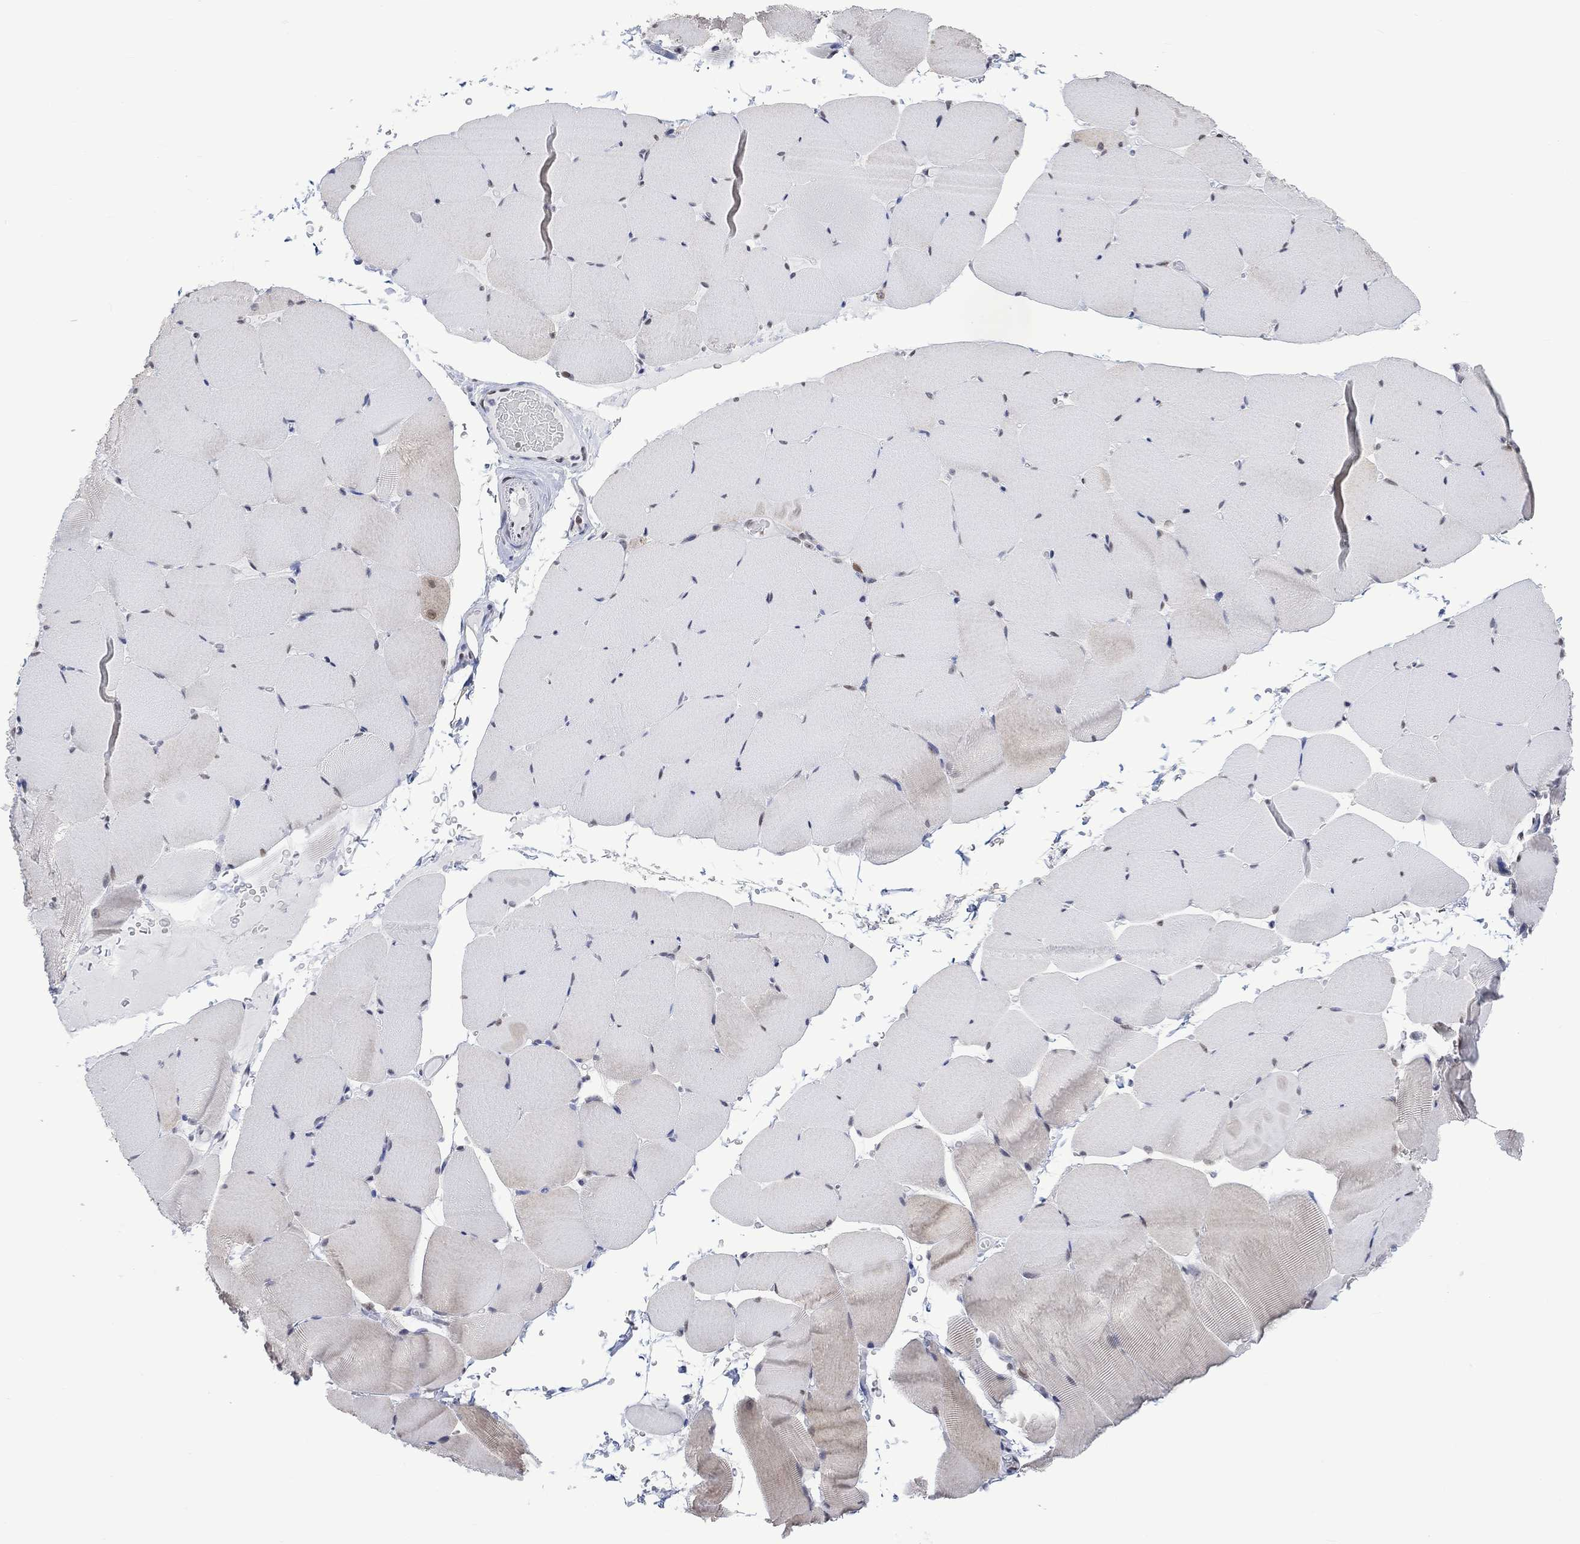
{"staining": {"intensity": "negative", "quantity": "none", "location": "none"}, "tissue": "skeletal muscle", "cell_type": "Myocytes", "image_type": "normal", "snomed": [{"axis": "morphology", "description": "Normal tissue, NOS"}, {"axis": "topography", "description": "Skeletal muscle"}], "caption": "DAB immunohistochemical staining of unremarkable skeletal muscle exhibits no significant expression in myocytes. (DAB immunohistochemistry (IHC) with hematoxylin counter stain).", "gene": "RAD54L2", "patient": {"sex": "female", "age": 37}}